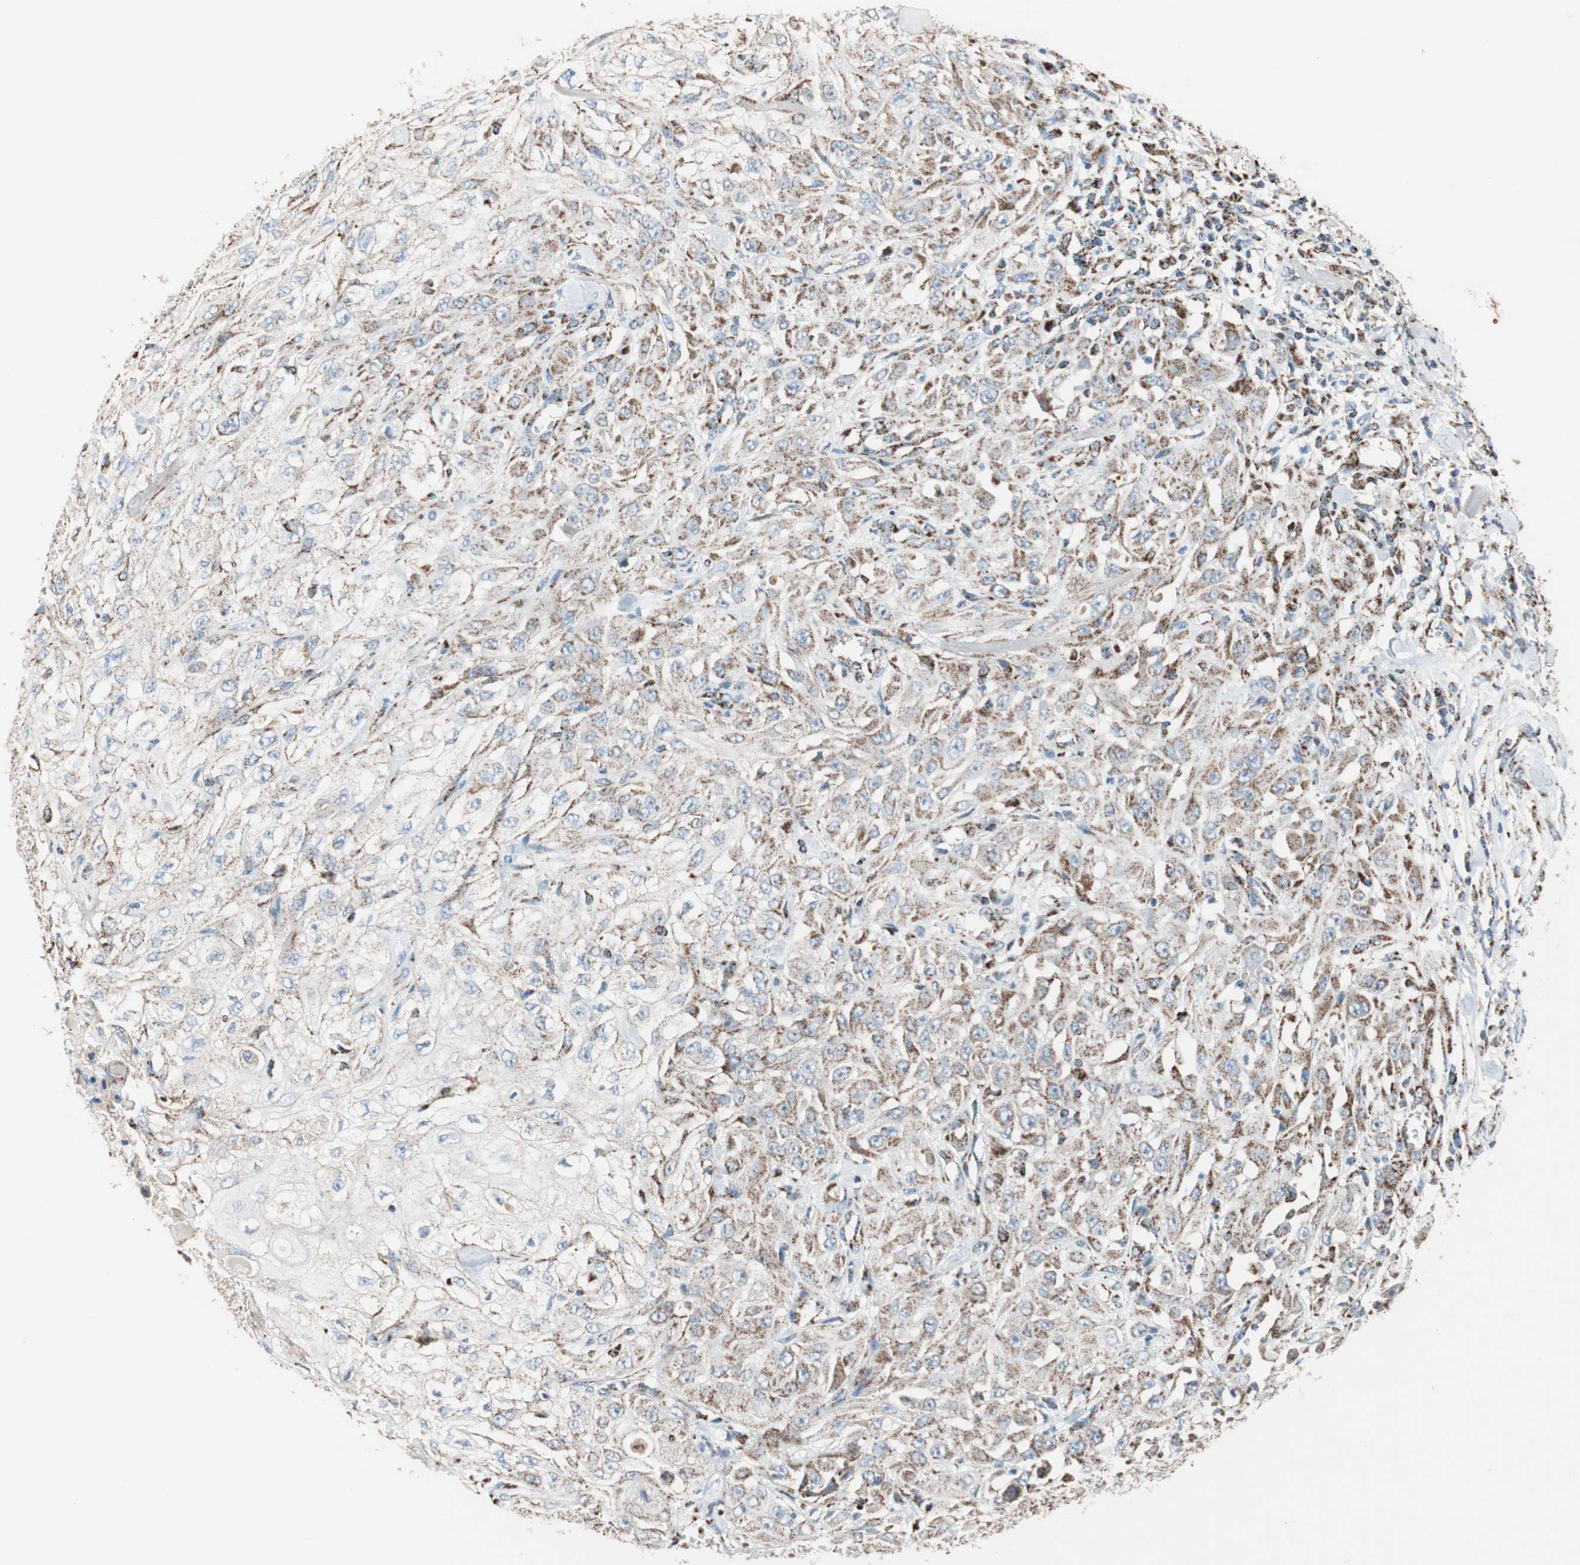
{"staining": {"intensity": "moderate", "quantity": ">75%", "location": "cytoplasmic/membranous"}, "tissue": "skin cancer", "cell_type": "Tumor cells", "image_type": "cancer", "snomed": [{"axis": "morphology", "description": "Squamous cell carcinoma, NOS"}, {"axis": "morphology", "description": "Squamous cell carcinoma, metastatic, NOS"}, {"axis": "topography", "description": "Skin"}, {"axis": "topography", "description": "Lymph node"}], "caption": "High-power microscopy captured an IHC image of skin cancer, revealing moderate cytoplasmic/membranous staining in approximately >75% of tumor cells.", "gene": "PCSK4", "patient": {"sex": "male", "age": 75}}